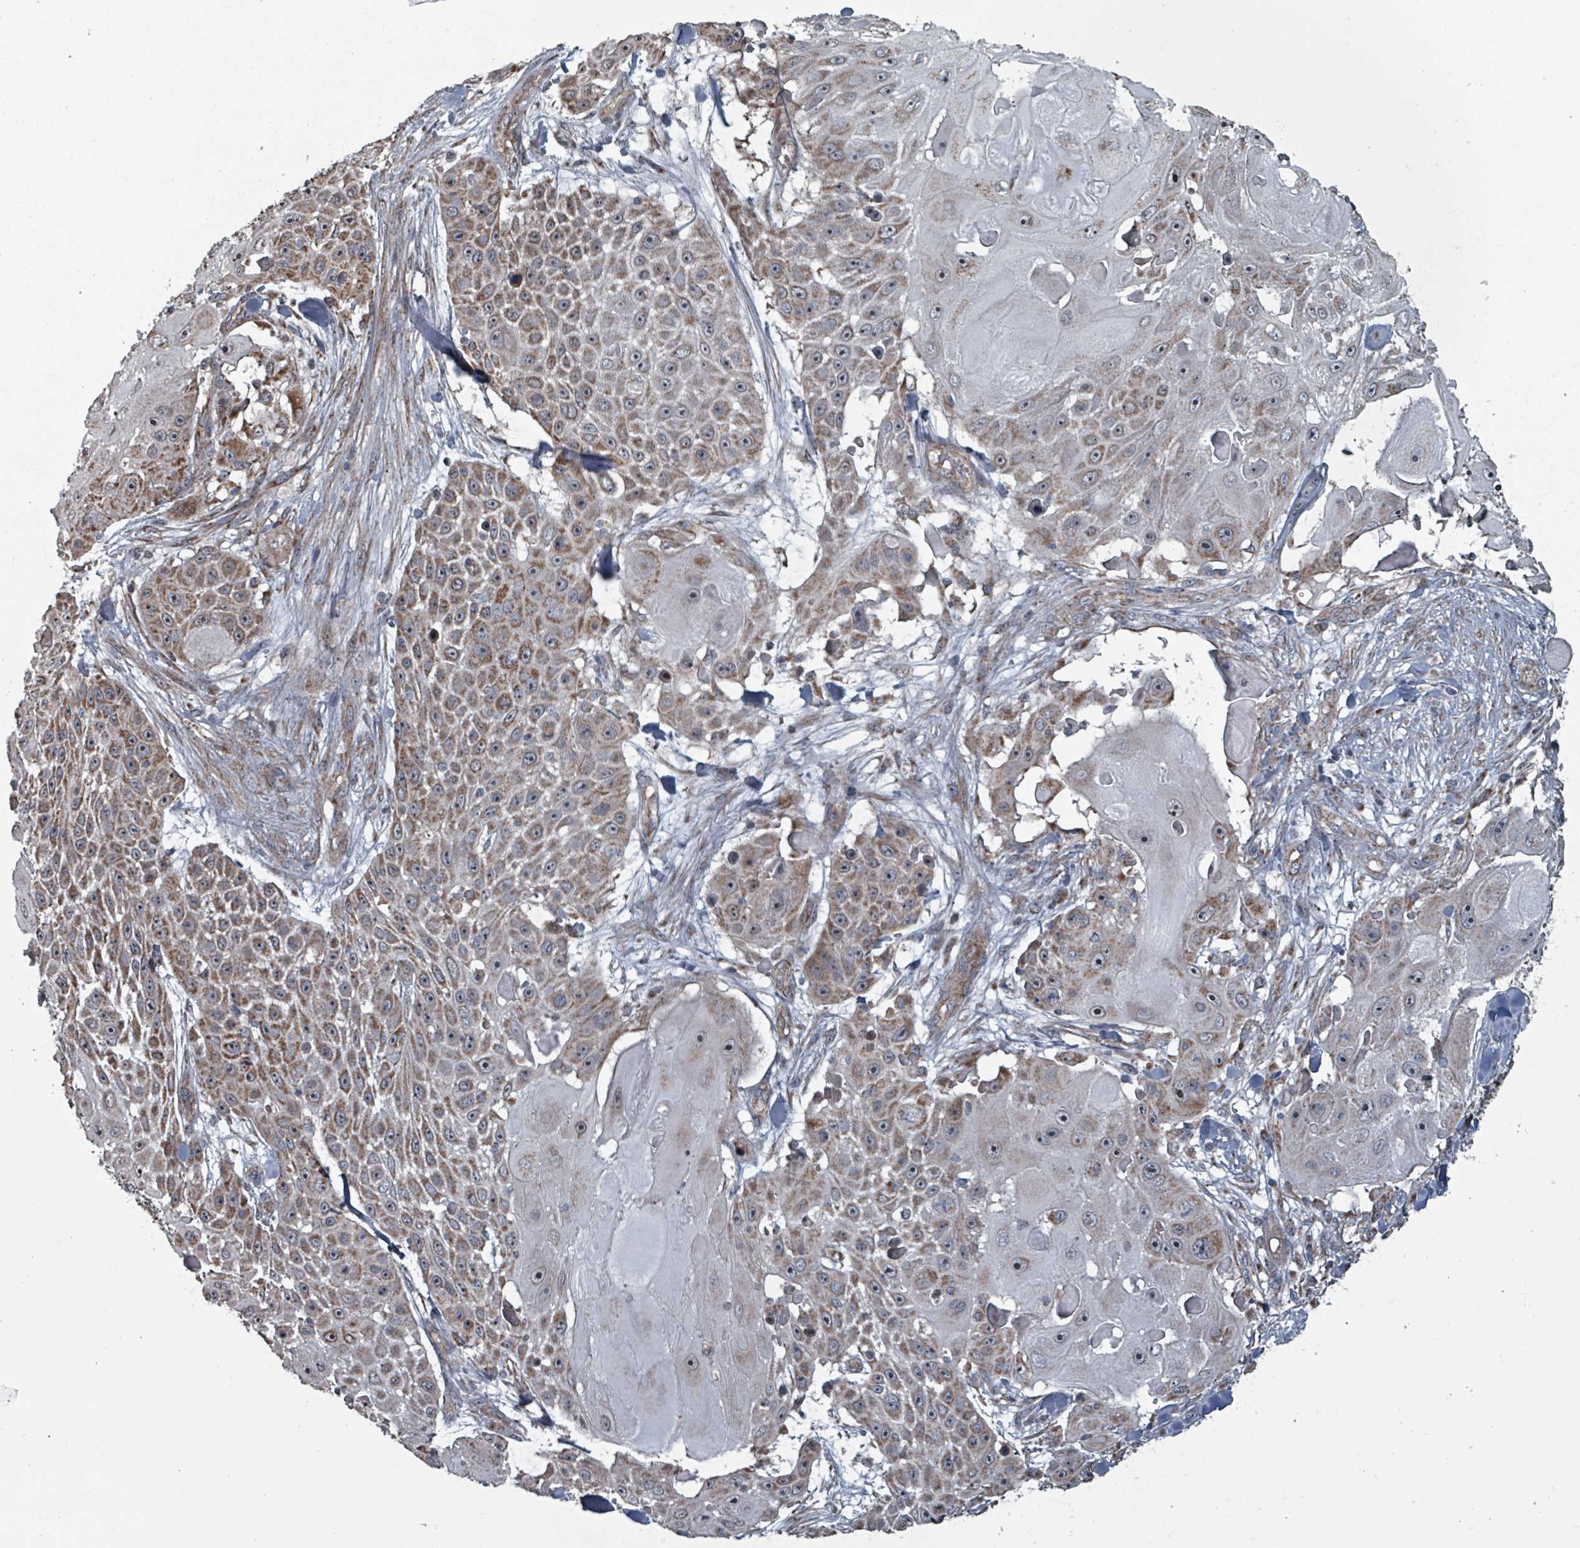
{"staining": {"intensity": "moderate", "quantity": ">75%", "location": "cytoplasmic/membranous"}, "tissue": "skin cancer", "cell_type": "Tumor cells", "image_type": "cancer", "snomed": [{"axis": "morphology", "description": "Squamous cell carcinoma, NOS"}, {"axis": "topography", "description": "Skin"}], "caption": "Skin cancer (squamous cell carcinoma) was stained to show a protein in brown. There is medium levels of moderate cytoplasmic/membranous staining in approximately >75% of tumor cells.", "gene": "MRPL4", "patient": {"sex": "female", "age": 86}}